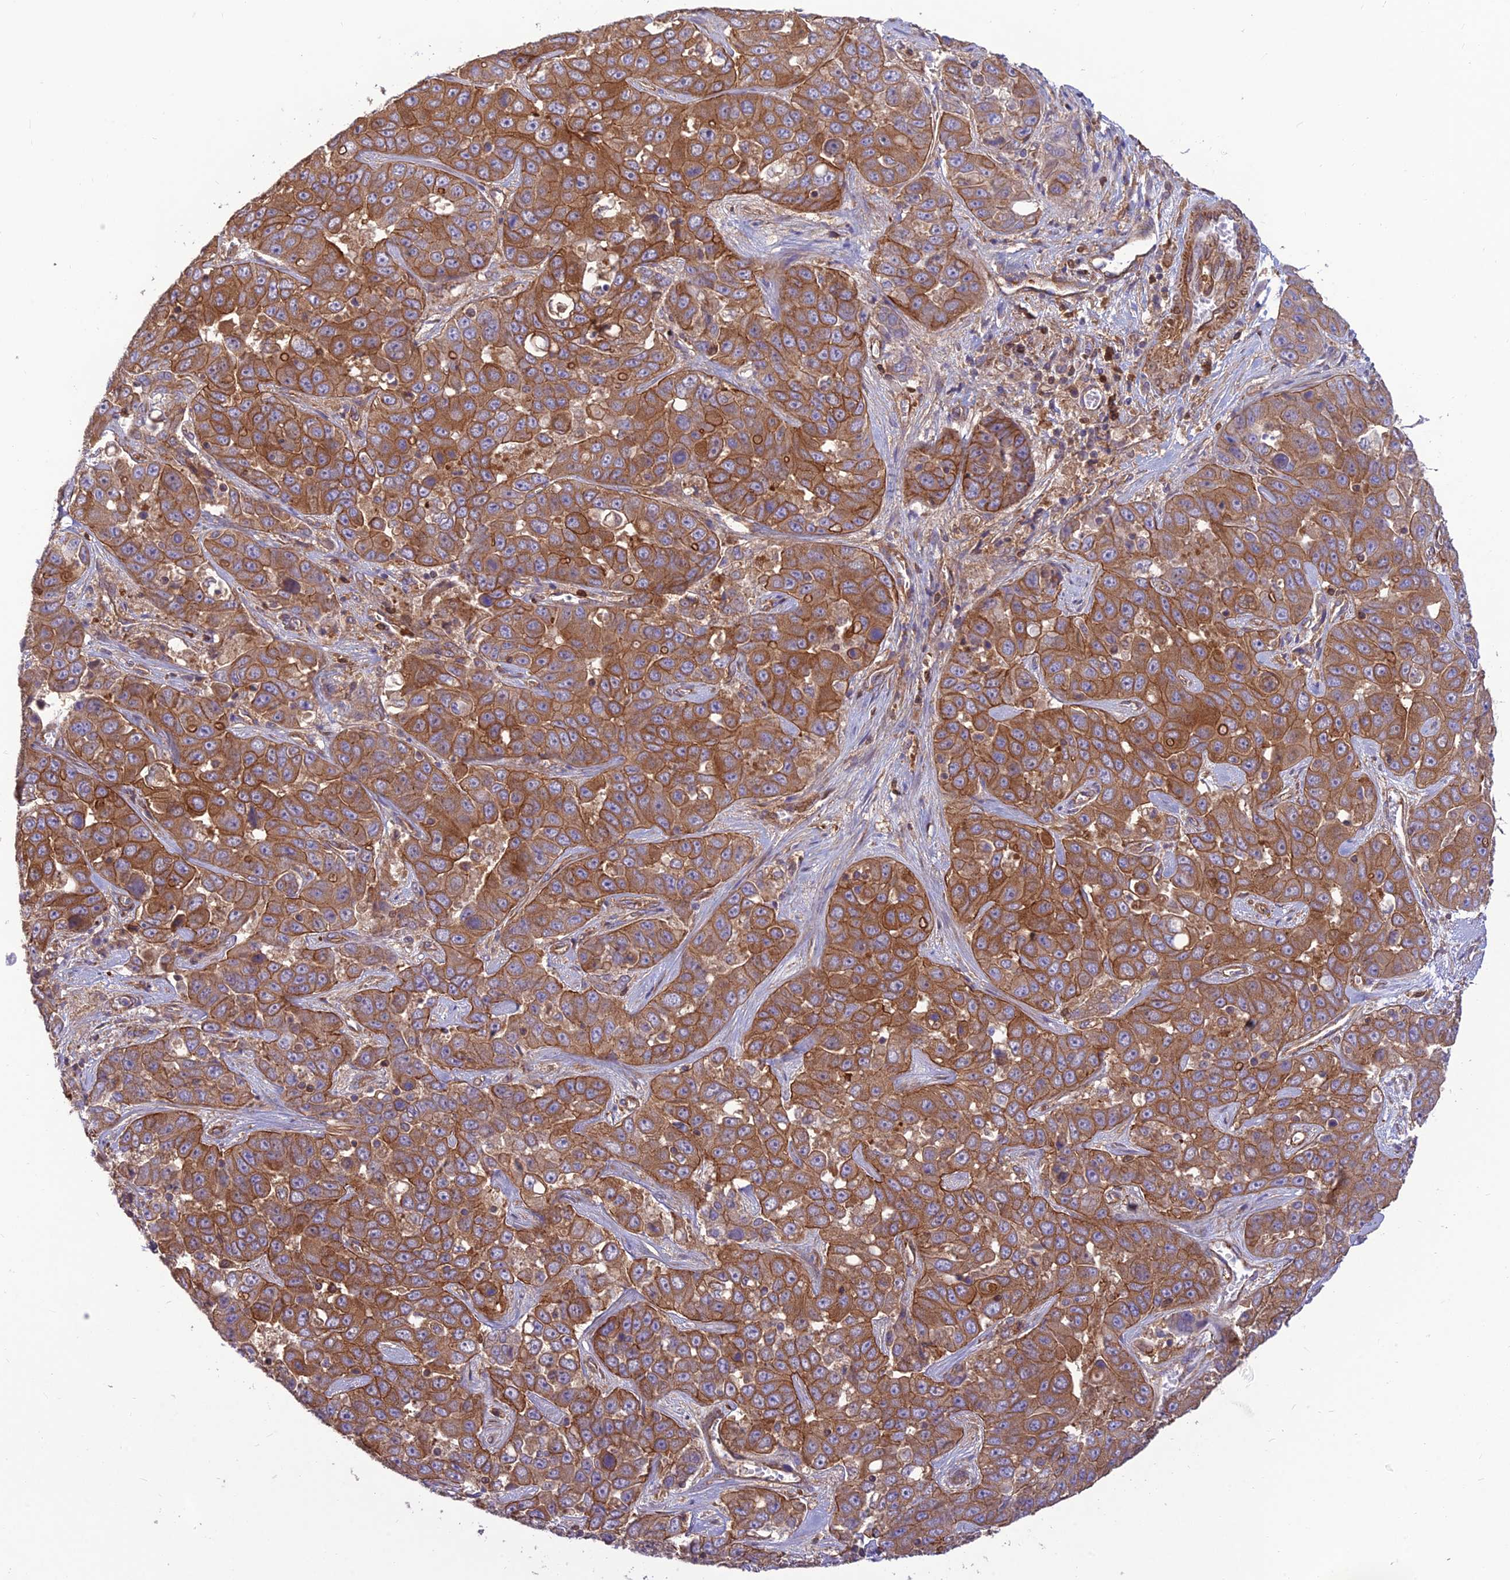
{"staining": {"intensity": "moderate", "quantity": ">75%", "location": "cytoplasmic/membranous"}, "tissue": "liver cancer", "cell_type": "Tumor cells", "image_type": "cancer", "snomed": [{"axis": "morphology", "description": "Cholangiocarcinoma"}, {"axis": "topography", "description": "Liver"}], "caption": "Human liver cancer stained with a protein marker reveals moderate staining in tumor cells.", "gene": "HPSE2", "patient": {"sex": "female", "age": 52}}